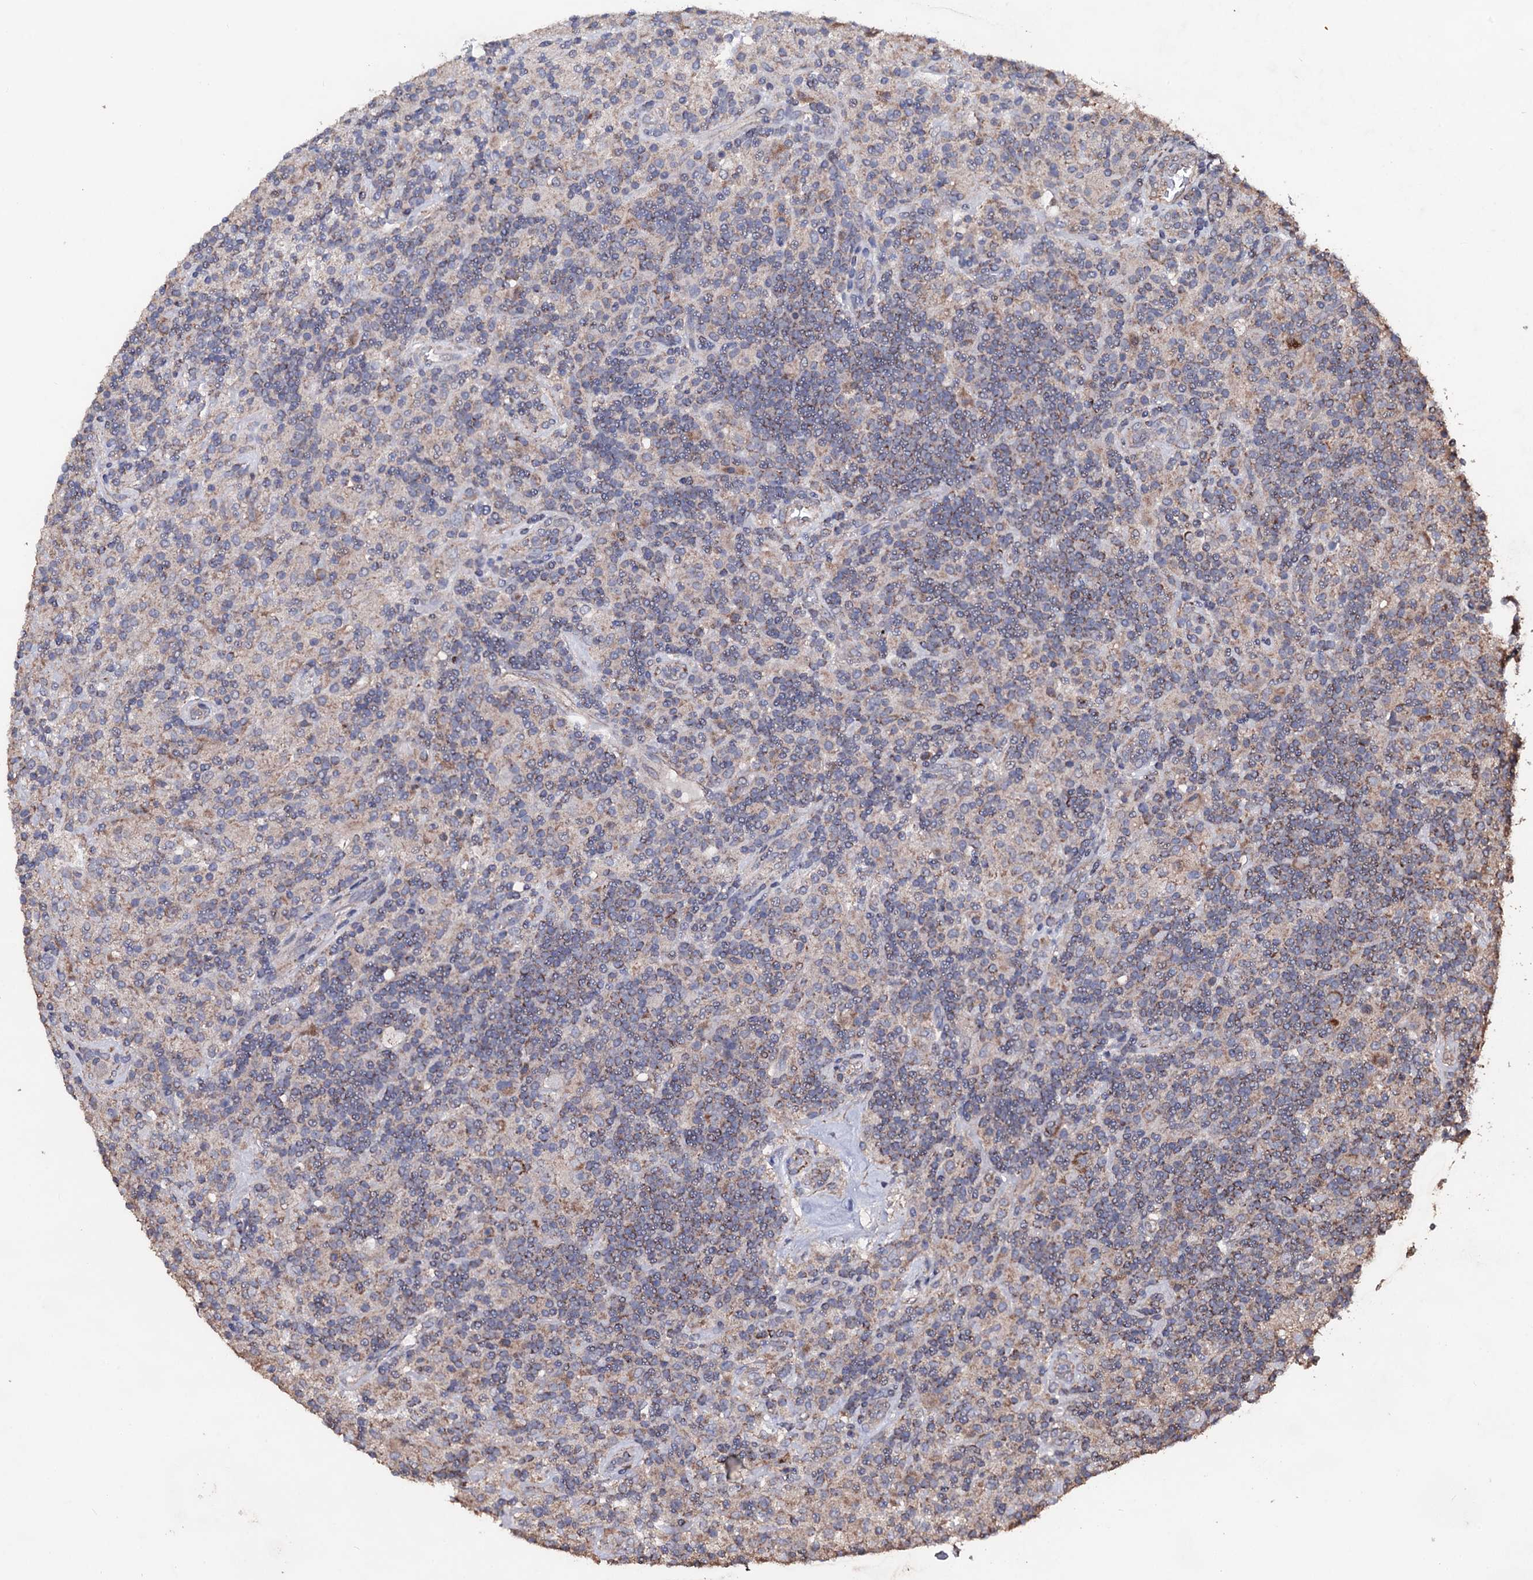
{"staining": {"intensity": "moderate", "quantity": "25%-75%", "location": "cytoplasmic/membranous"}, "tissue": "lymphoma", "cell_type": "Tumor cells", "image_type": "cancer", "snomed": [{"axis": "morphology", "description": "Hodgkin's disease, NOS"}, {"axis": "topography", "description": "Lymph node"}], "caption": "An image showing moderate cytoplasmic/membranous expression in about 25%-75% of tumor cells in lymphoma, as visualized by brown immunohistochemical staining.", "gene": "PPTC7", "patient": {"sex": "male", "age": 70}}